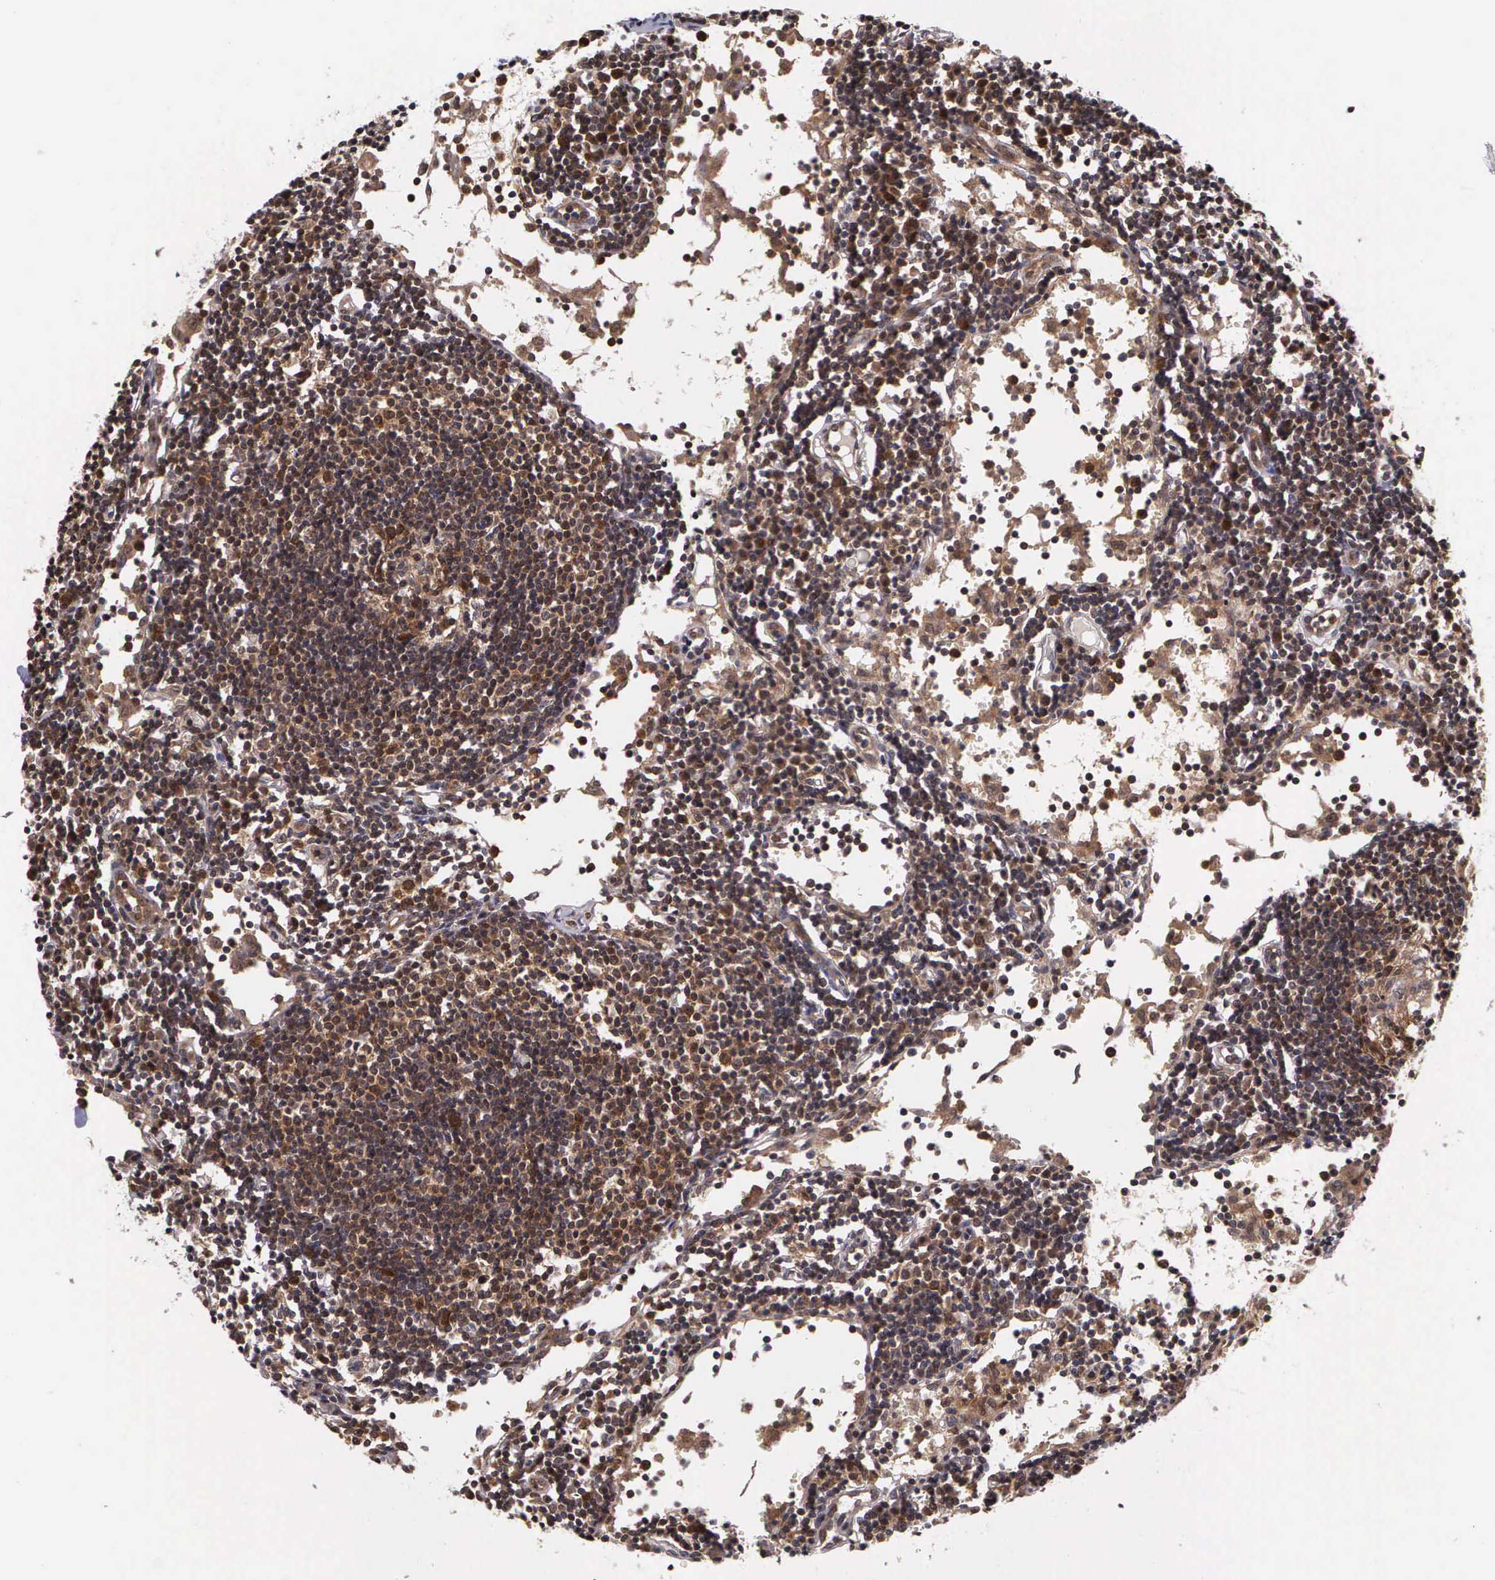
{"staining": {"intensity": "strong", "quantity": ">75%", "location": "cytoplasmic/membranous"}, "tissue": "lymph node", "cell_type": "Germinal center cells", "image_type": "normal", "snomed": [{"axis": "morphology", "description": "Normal tissue, NOS"}, {"axis": "topography", "description": "Lymph node"}], "caption": "The immunohistochemical stain labels strong cytoplasmic/membranous staining in germinal center cells of benign lymph node. (Brightfield microscopy of DAB IHC at high magnification).", "gene": "IGBP1P2", "patient": {"sex": "female", "age": 55}}